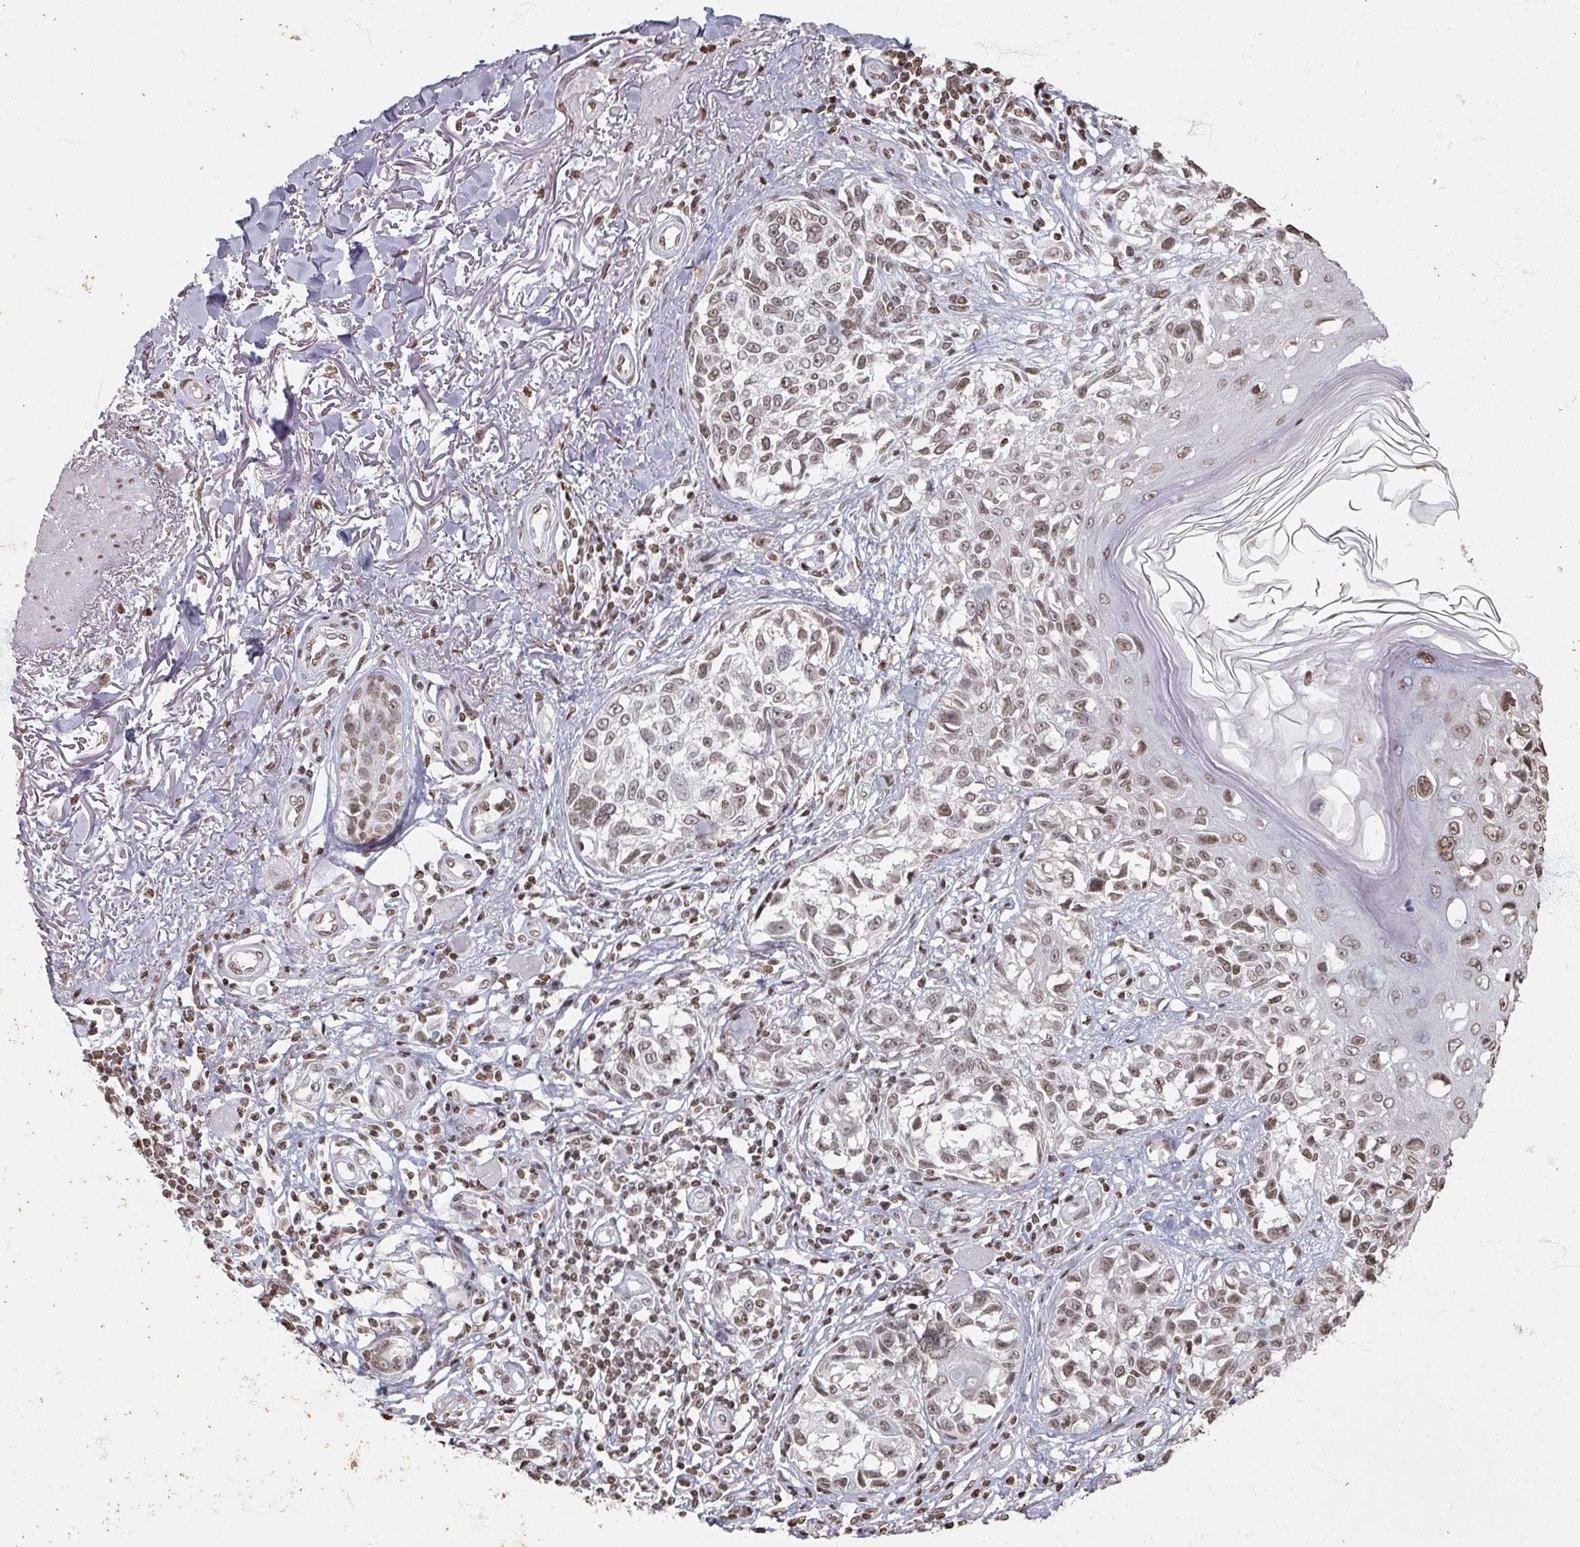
{"staining": {"intensity": "moderate", "quantity": ">75%", "location": "nuclear"}, "tissue": "melanoma", "cell_type": "Tumor cells", "image_type": "cancer", "snomed": [{"axis": "morphology", "description": "Malignant melanoma, NOS"}, {"axis": "topography", "description": "Skin"}], "caption": "Immunohistochemistry of melanoma demonstrates medium levels of moderate nuclear expression in approximately >75% of tumor cells.", "gene": "DCUN1D5", "patient": {"sex": "male", "age": 73}}